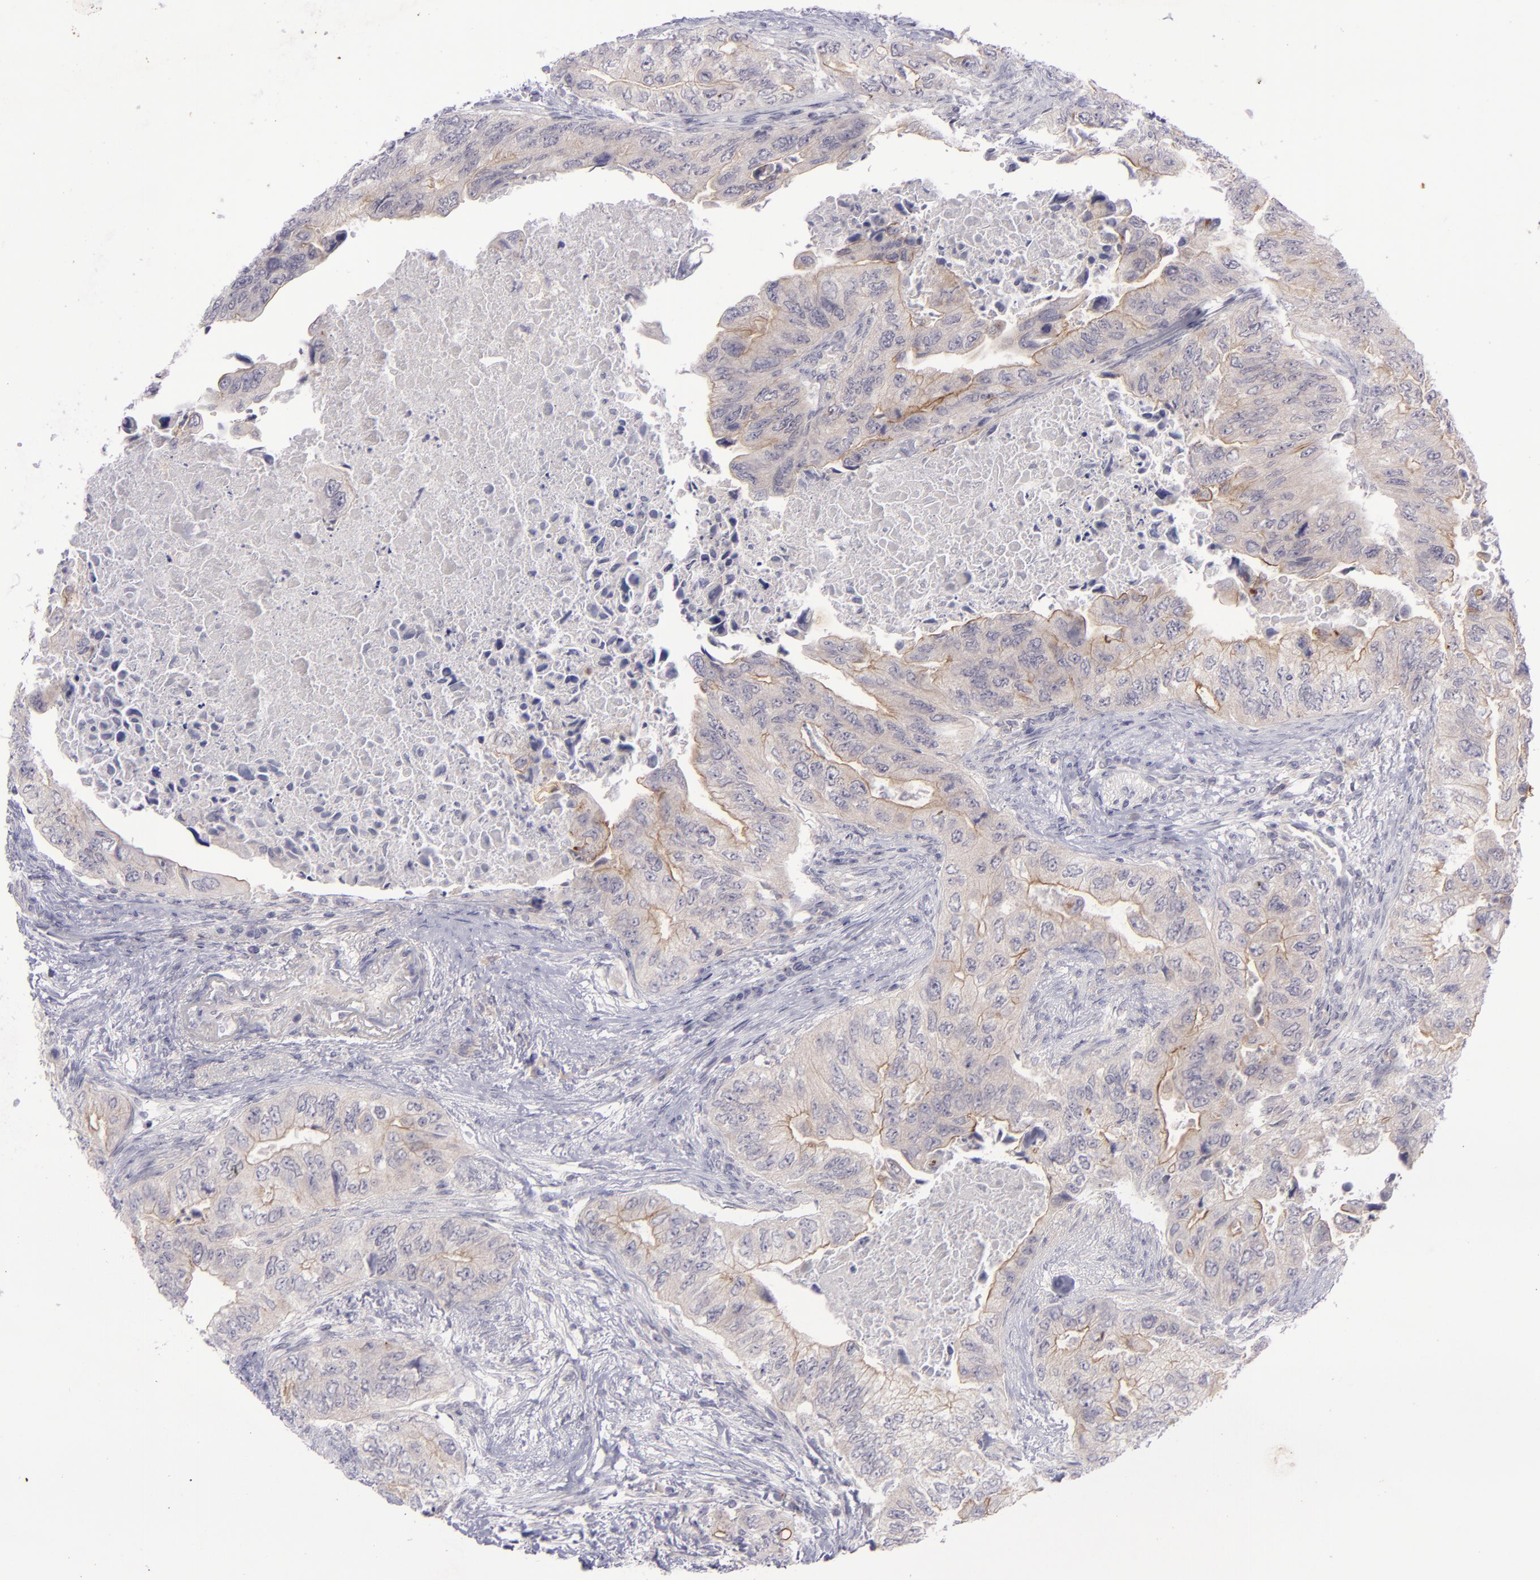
{"staining": {"intensity": "weak", "quantity": "25%-75%", "location": "cytoplasmic/membranous"}, "tissue": "colorectal cancer", "cell_type": "Tumor cells", "image_type": "cancer", "snomed": [{"axis": "morphology", "description": "Adenocarcinoma, NOS"}, {"axis": "topography", "description": "Colon"}], "caption": "Immunohistochemical staining of colorectal adenocarcinoma demonstrates low levels of weak cytoplasmic/membranous protein staining in about 25%-75% of tumor cells.", "gene": "EVPL", "patient": {"sex": "female", "age": 11}}